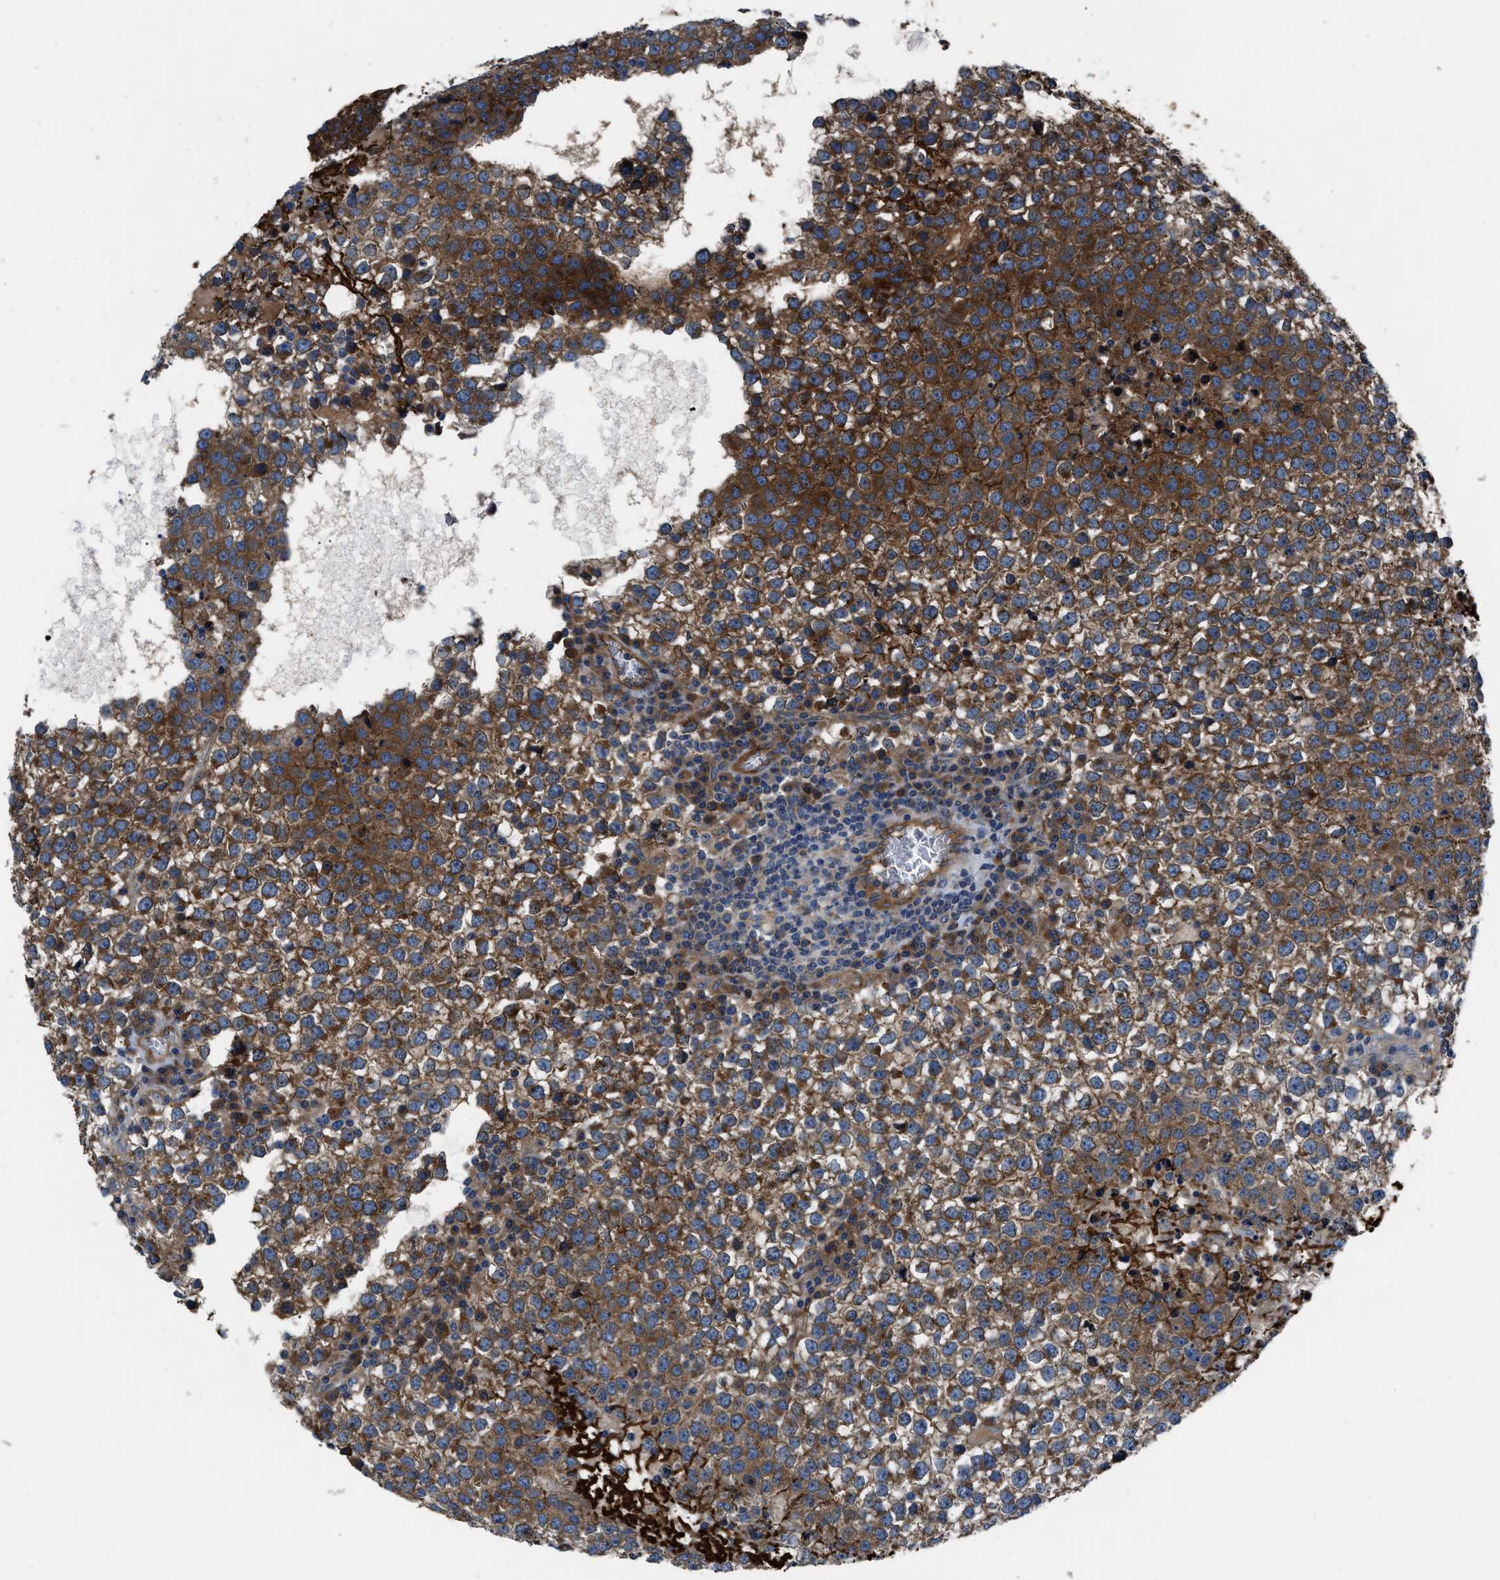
{"staining": {"intensity": "strong", "quantity": "25%-75%", "location": "cytoplasmic/membranous"}, "tissue": "testis cancer", "cell_type": "Tumor cells", "image_type": "cancer", "snomed": [{"axis": "morphology", "description": "Seminoma, NOS"}, {"axis": "topography", "description": "Testis"}], "caption": "Seminoma (testis) was stained to show a protein in brown. There is high levels of strong cytoplasmic/membranous staining in about 25%-75% of tumor cells. (brown staining indicates protein expression, while blue staining denotes nuclei).", "gene": "ERC1", "patient": {"sex": "male", "age": 65}}